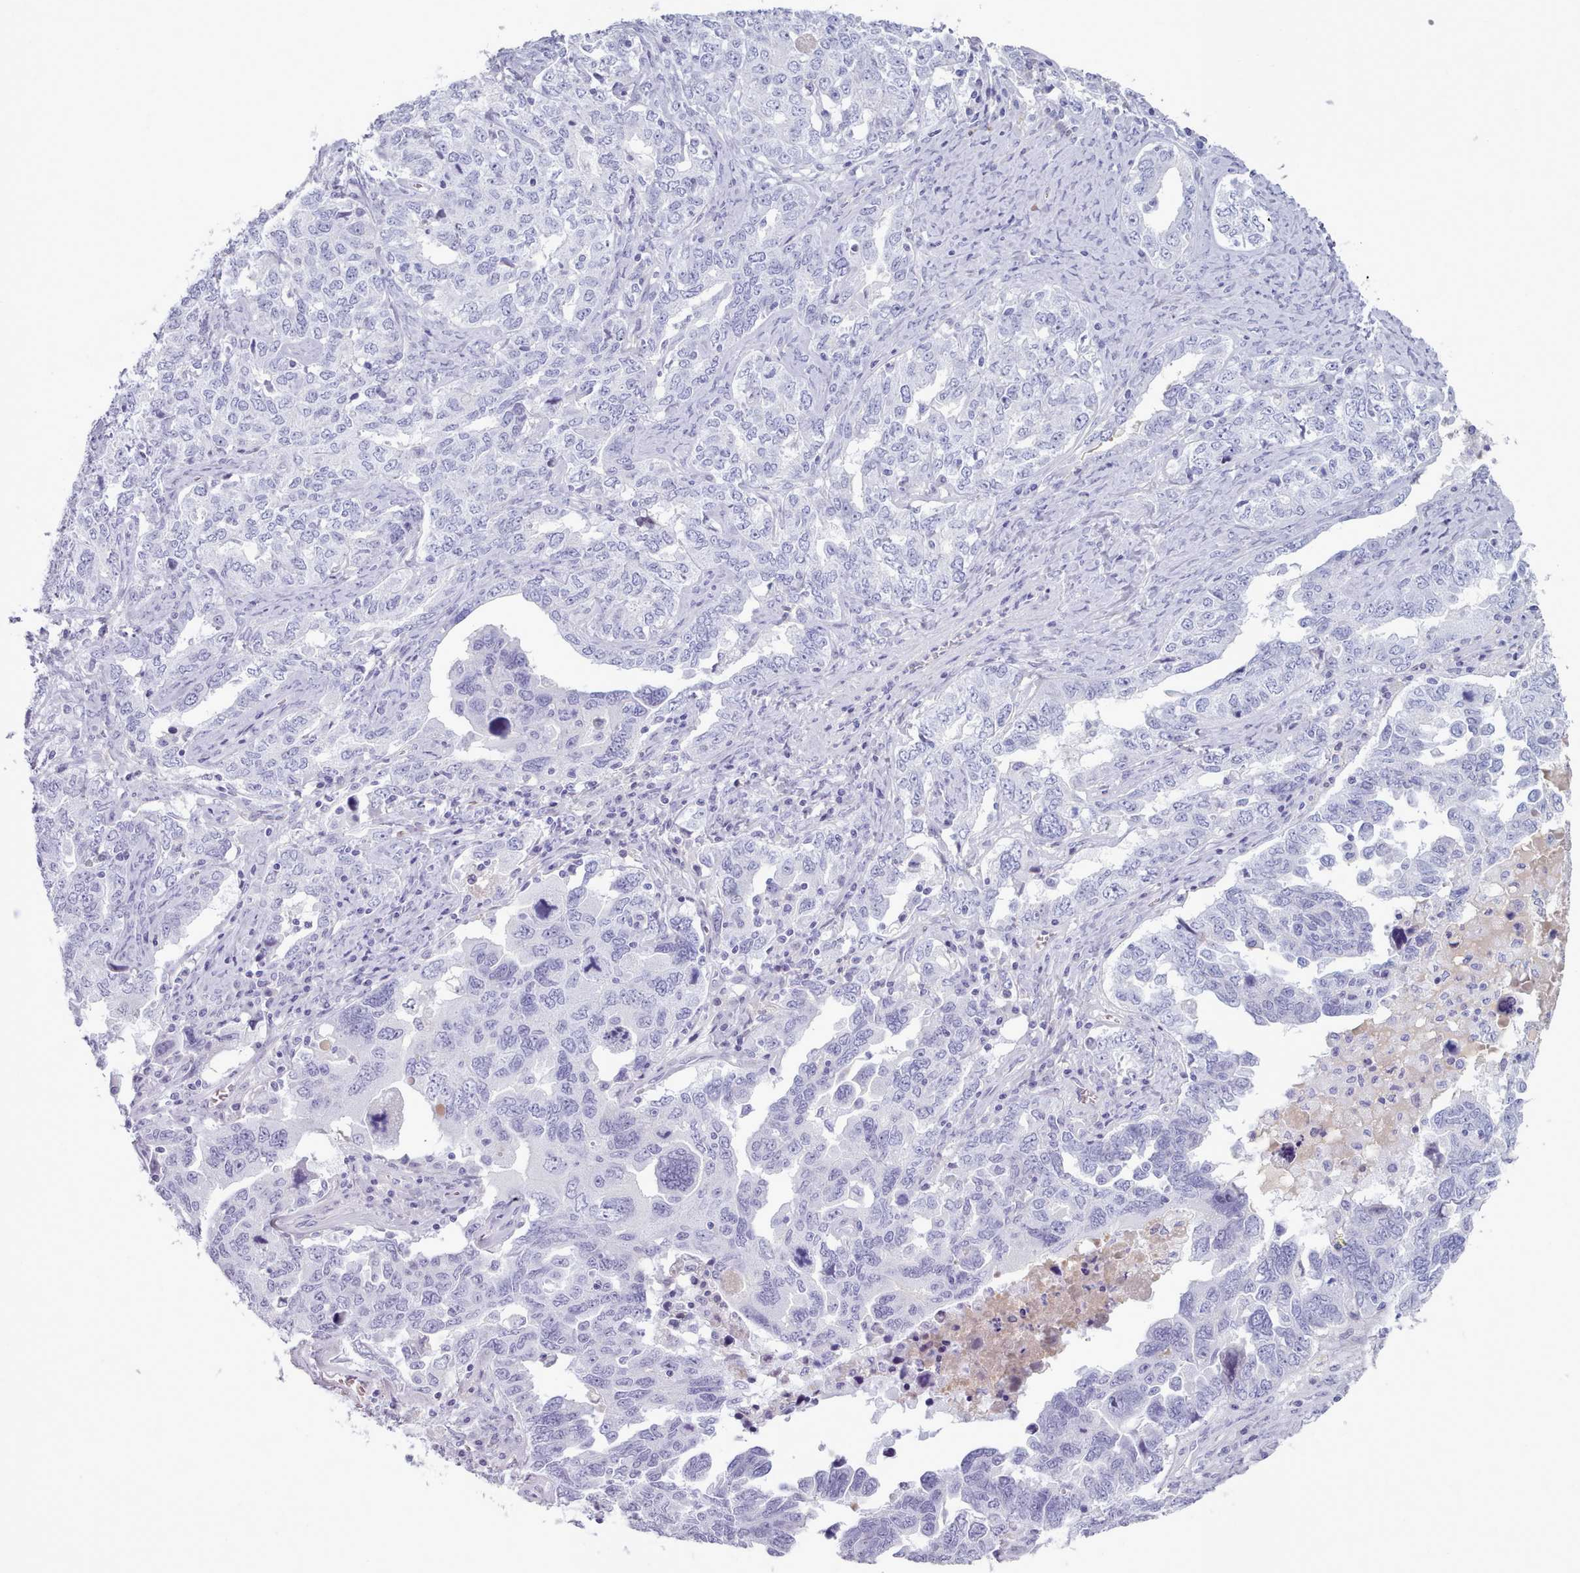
{"staining": {"intensity": "negative", "quantity": "none", "location": "none"}, "tissue": "ovarian cancer", "cell_type": "Tumor cells", "image_type": "cancer", "snomed": [{"axis": "morphology", "description": "Carcinoma, endometroid"}, {"axis": "topography", "description": "Ovary"}], "caption": "Image shows no significant protein positivity in tumor cells of endometroid carcinoma (ovarian).", "gene": "ZNF43", "patient": {"sex": "female", "age": 62}}